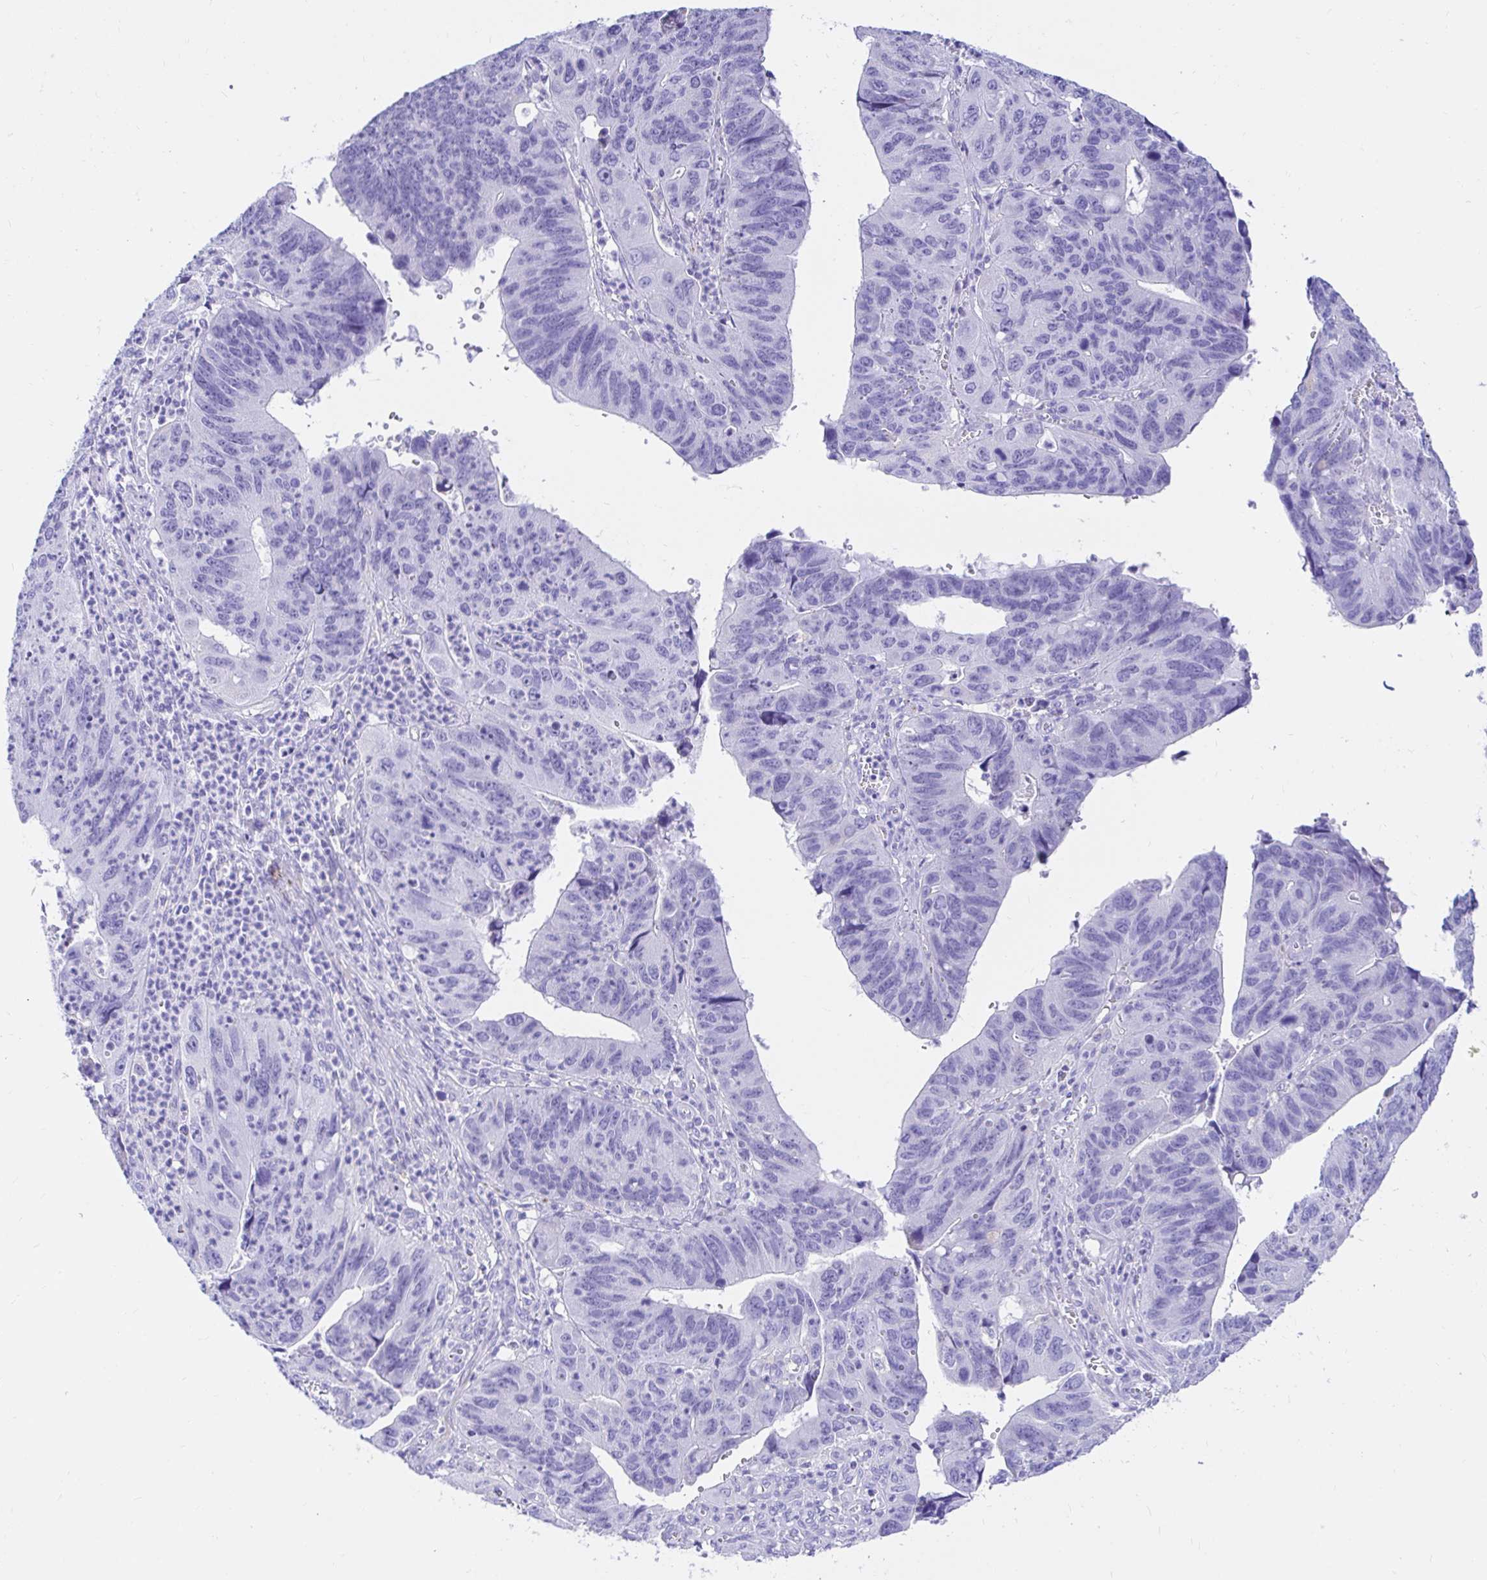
{"staining": {"intensity": "negative", "quantity": "none", "location": "none"}, "tissue": "stomach cancer", "cell_type": "Tumor cells", "image_type": "cancer", "snomed": [{"axis": "morphology", "description": "Adenocarcinoma, NOS"}, {"axis": "topography", "description": "Stomach"}], "caption": "High magnification brightfield microscopy of stomach cancer stained with DAB (brown) and counterstained with hematoxylin (blue): tumor cells show no significant positivity.", "gene": "BACE2", "patient": {"sex": "male", "age": 59}}